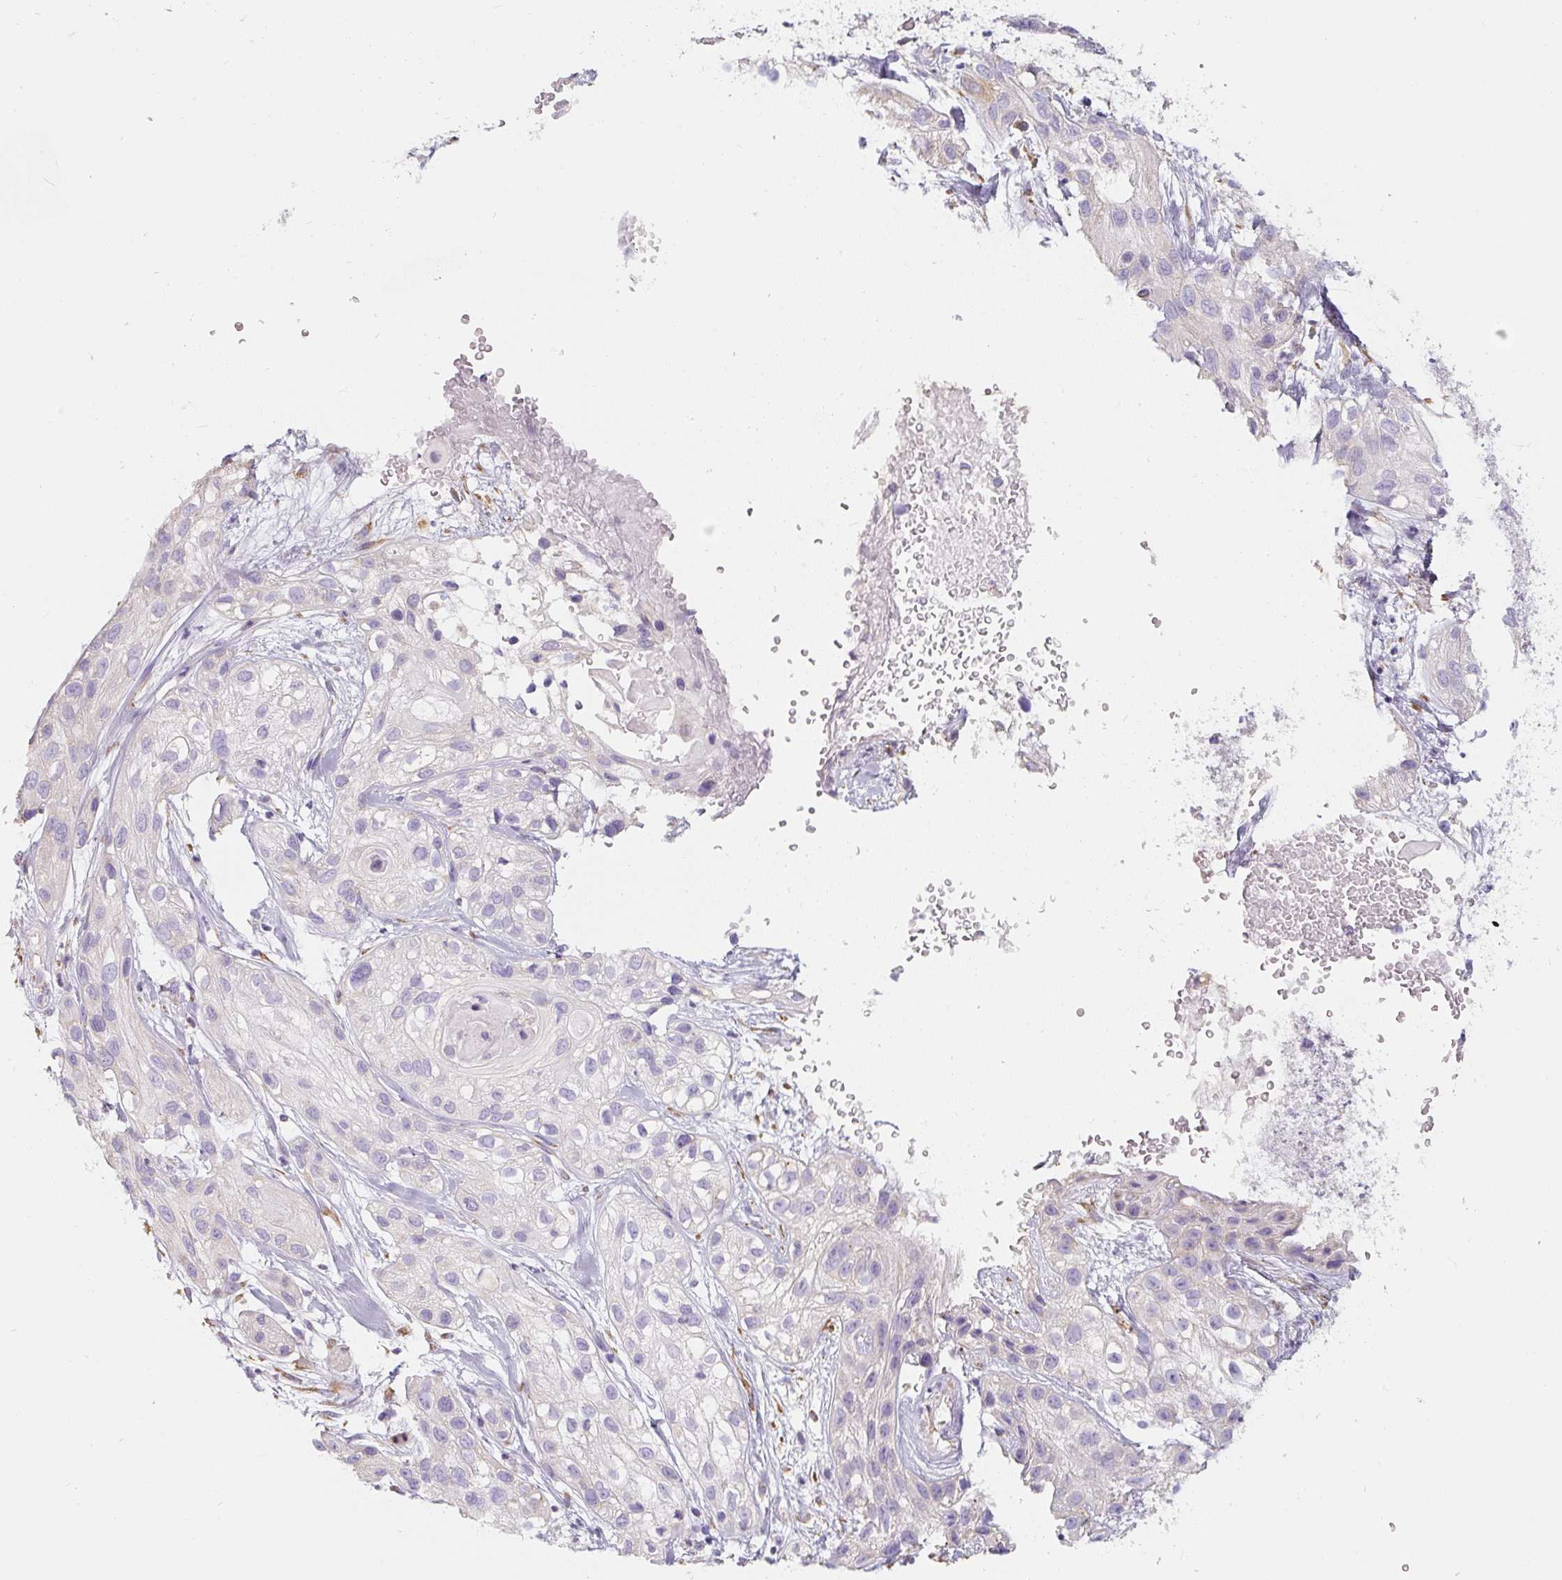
{"staining": {"intensity": "negative", "quantity": "none", "location": "none"}, "tissue": "skin cancer", "cell_type": "Tumor cells", "image_type": "cancer", "snomed": [{"axis": "morphology", "description": "Squamous cell carcinoma, NOS"}, {"axis": "topography", "description": "Skin"}], "caption": "The image demonstrates no staining of tumor cells in skin cancer.", "gene": "PWWP3B", "patient": {"sex": "male", "age": 82}}